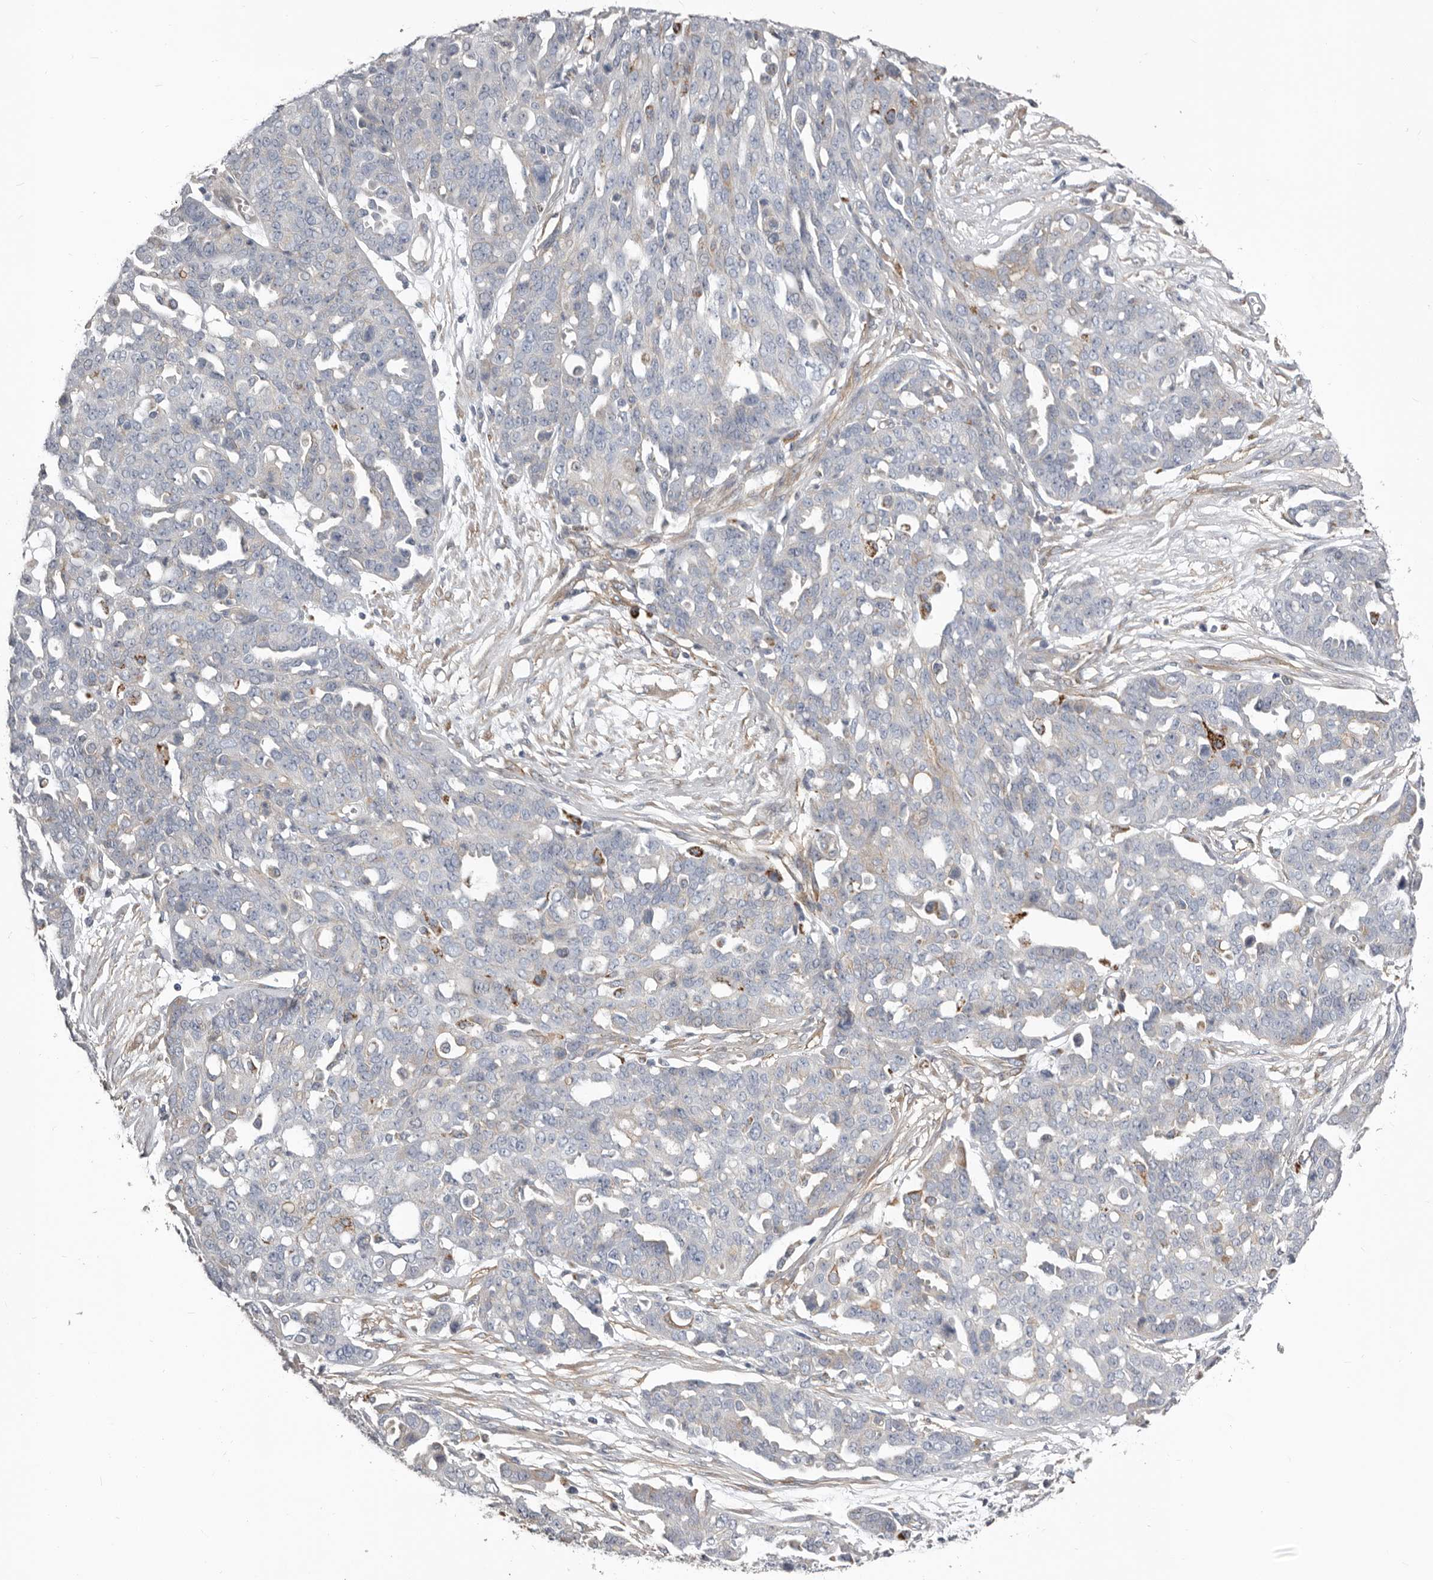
{"staining": {"intensity": "weak", "quantity": "<25%", "location": "cytoplasmic/membranous"}, "tissue": "ovarian cancer", "cell_type": "Tumor cells", "image_type": "cancer", "snomed": [{"axis": "morphology", "description": "Cystadenocarcinoma, serous, NOS"}, {"axis": "topography", "description": "Soft tissue"}, {"axis": "topography", "description": "Ovary"}], "caption": "Immunohistochemistry (IHC) photomicrograph of neoplastic tissue: ovarian cancer stained with DAB demonstrates no significant protein expression in tumor cells.", "gene": "ENAH", "patient": {"sex": "female", "age": 57}}